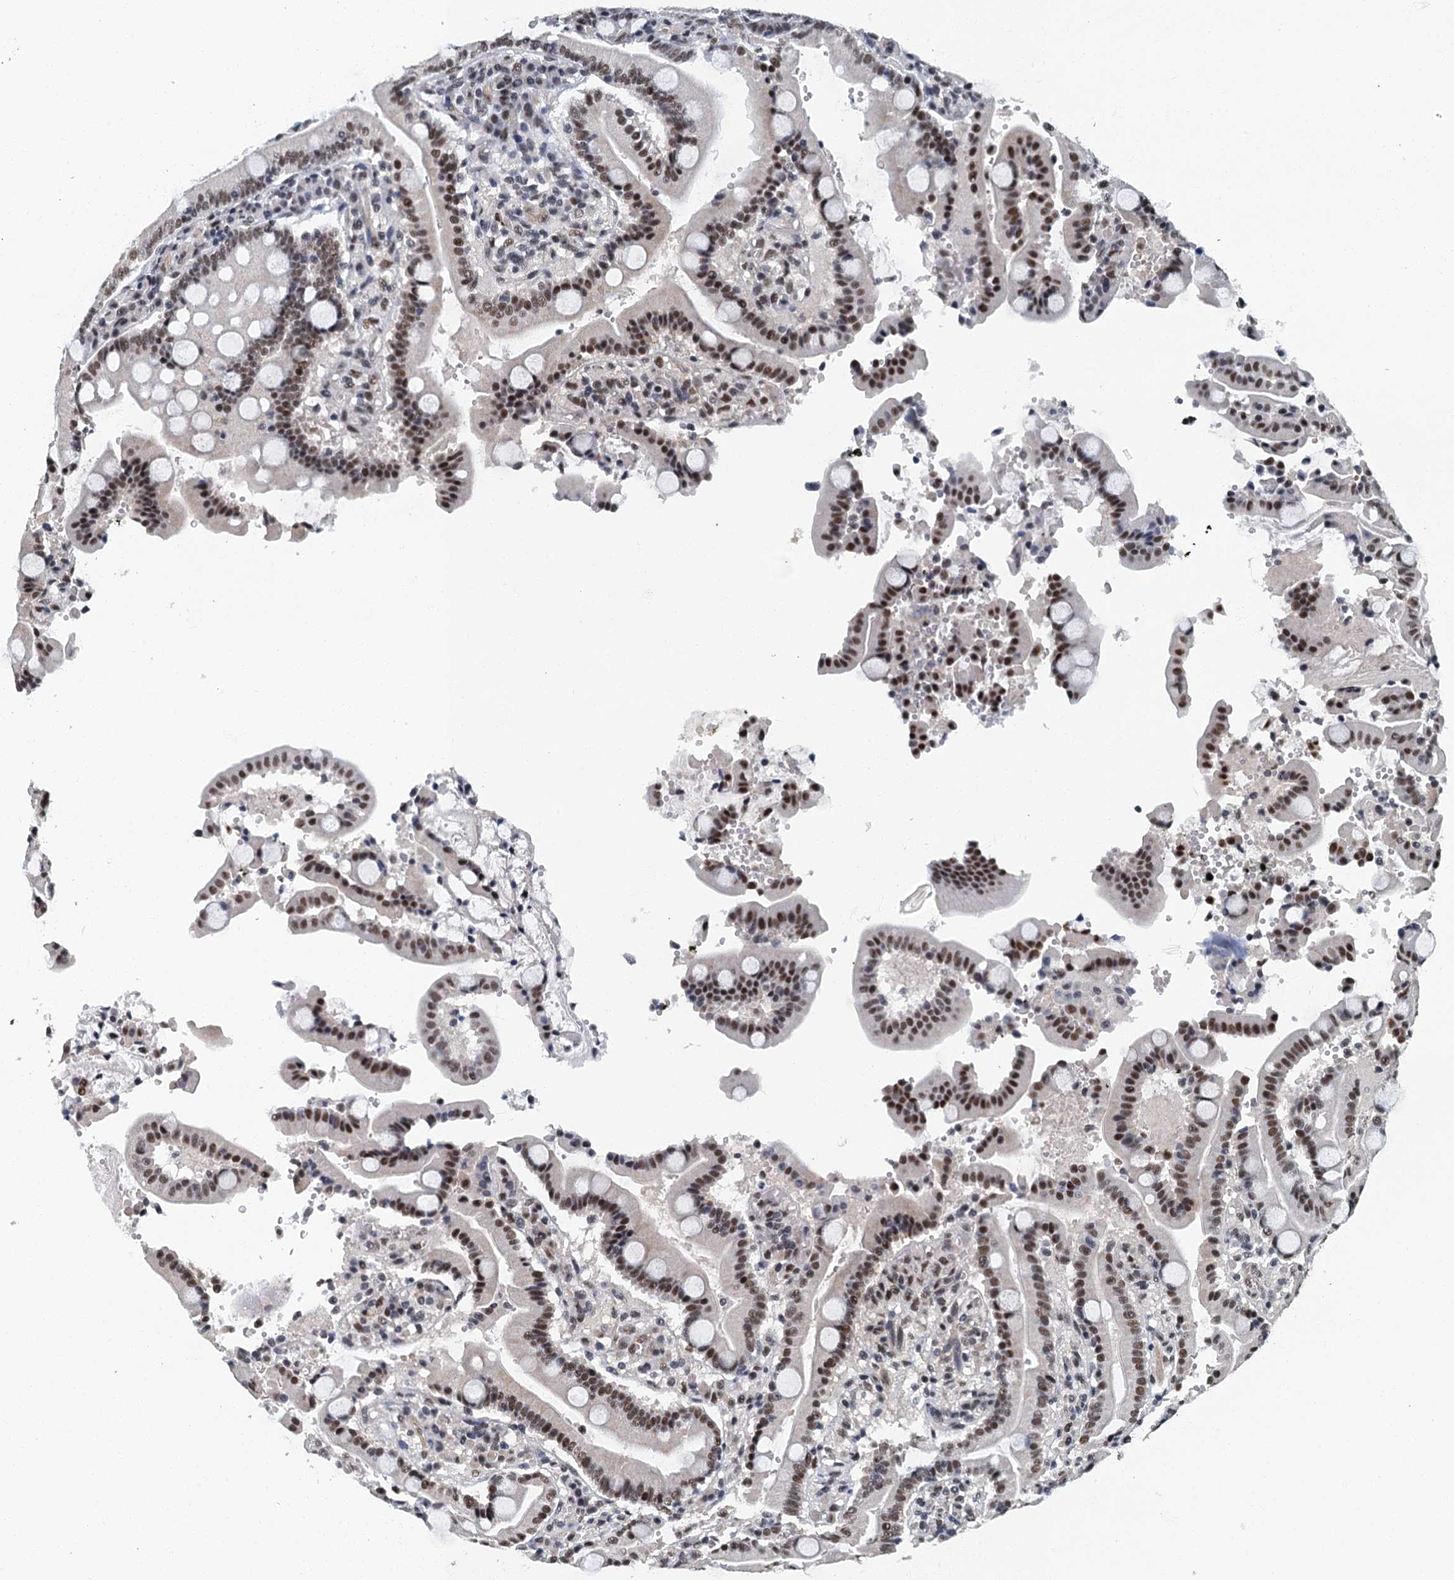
{"staining": {"intensity": "moderate", "quantity": ">75%", "location": "nuclear"}, "tissue": "duodenum", "cell_type": "Glandular cells", "image_type": "normal", "snomed": [{"axis": "morphology", "description": "Normal tissue, NOS"}, {"axis": "topography", "description": "Small intestine, NOS"}], "caption": "This is a photomicrograph of immunohistochemistry (IHC) staining of unremarkable duodenum, which shows moderate expression in the nuclear of glandular cells.", "gene": "GADL1", "patient": {"sex": "female", "age": 71}}